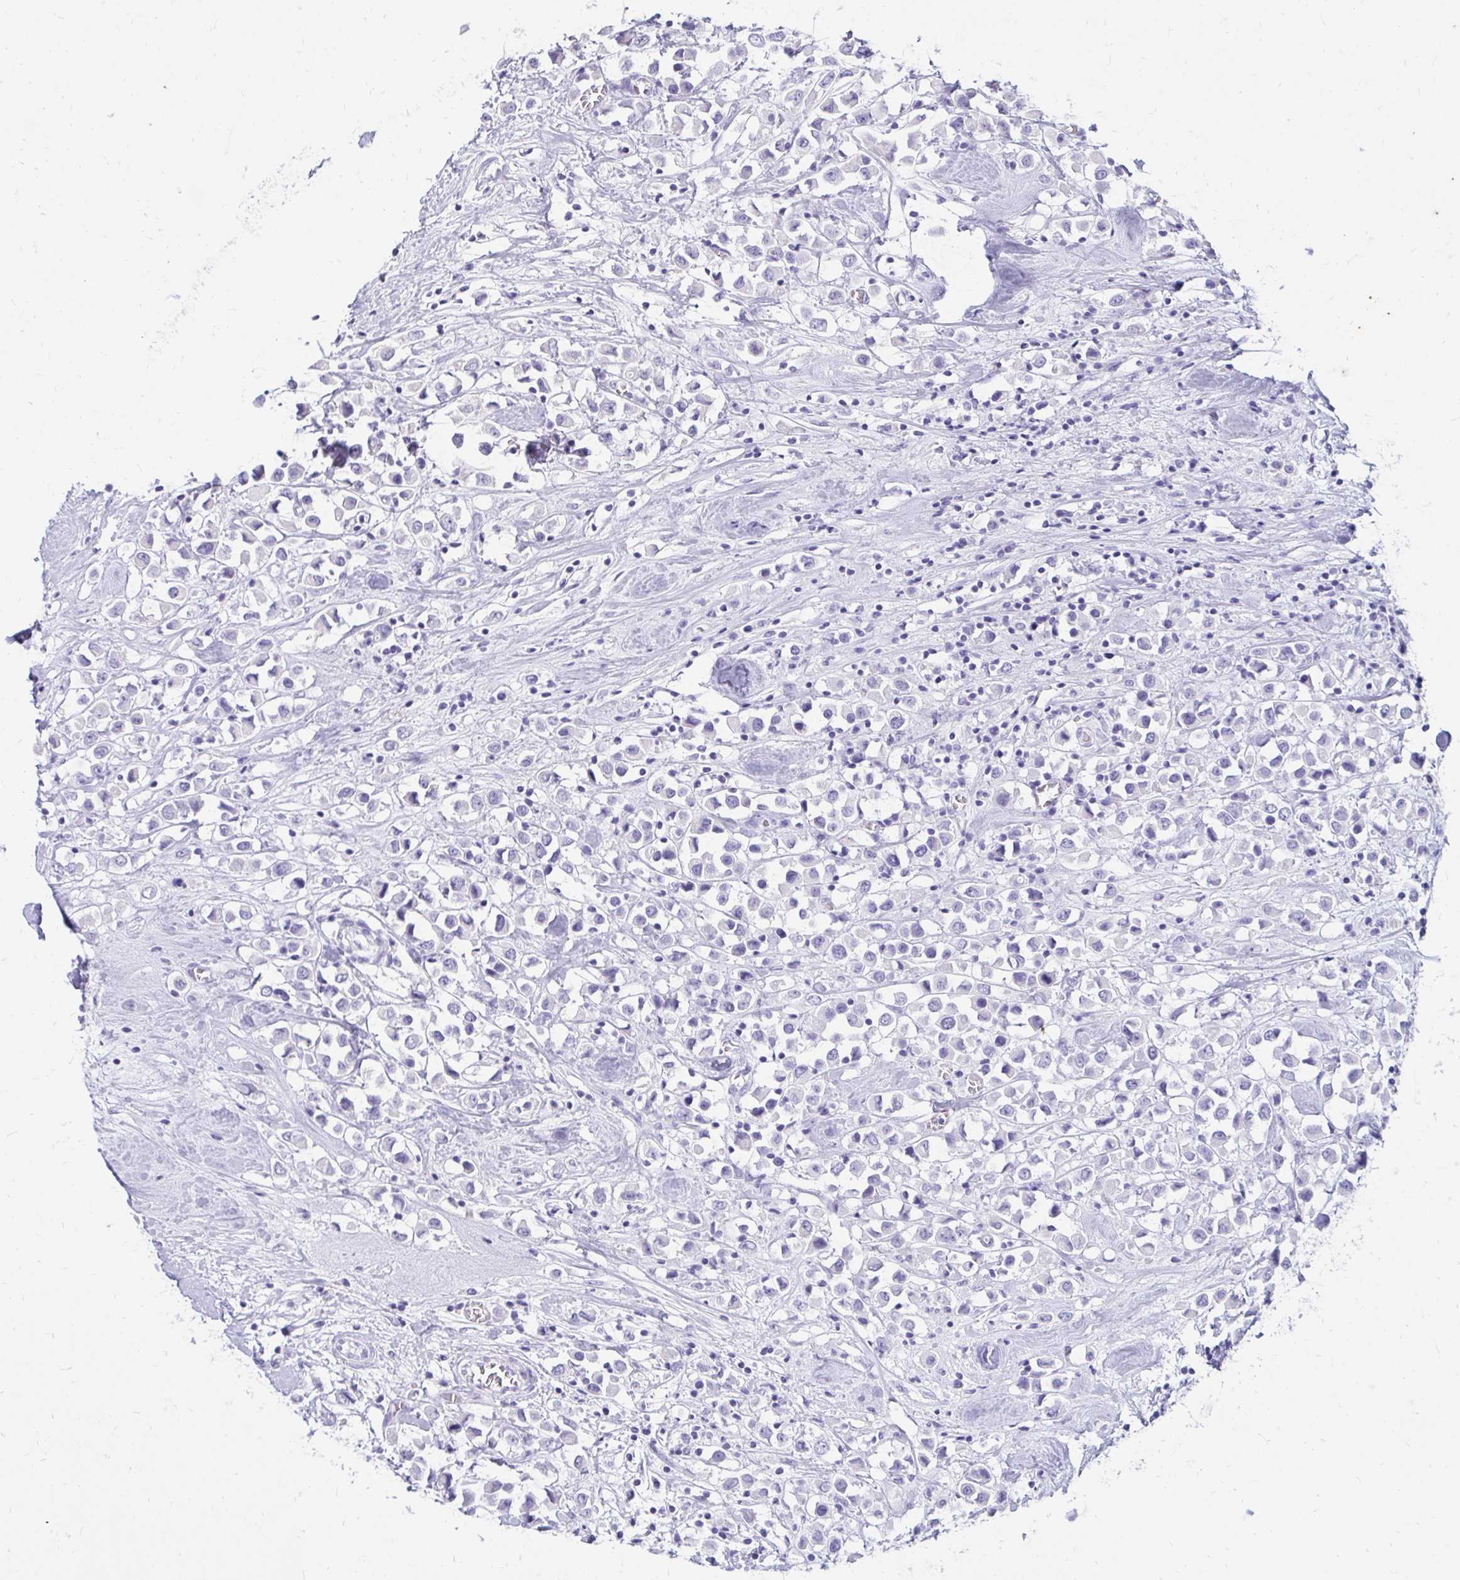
{"staining": {"intensity": "negative", "quantity": "none", "location": "none"}, "tissue": "breast cancer", "cell_type": "Tumor cells", "image_type": "cancer", "snomed": [{"axis": "morphology", "description": "Duct carcinoma"}, {"axis": "topography", "description": "Breast"}], "caption": "The micrograph demonstrates no significant expression in tumor cells of breast infiltrating ductal carcinoma. (DAB IHC with hematoxylin counter stain).", "gene": "NANOGNB", "patient": {"sex": "female", "age": 61}}